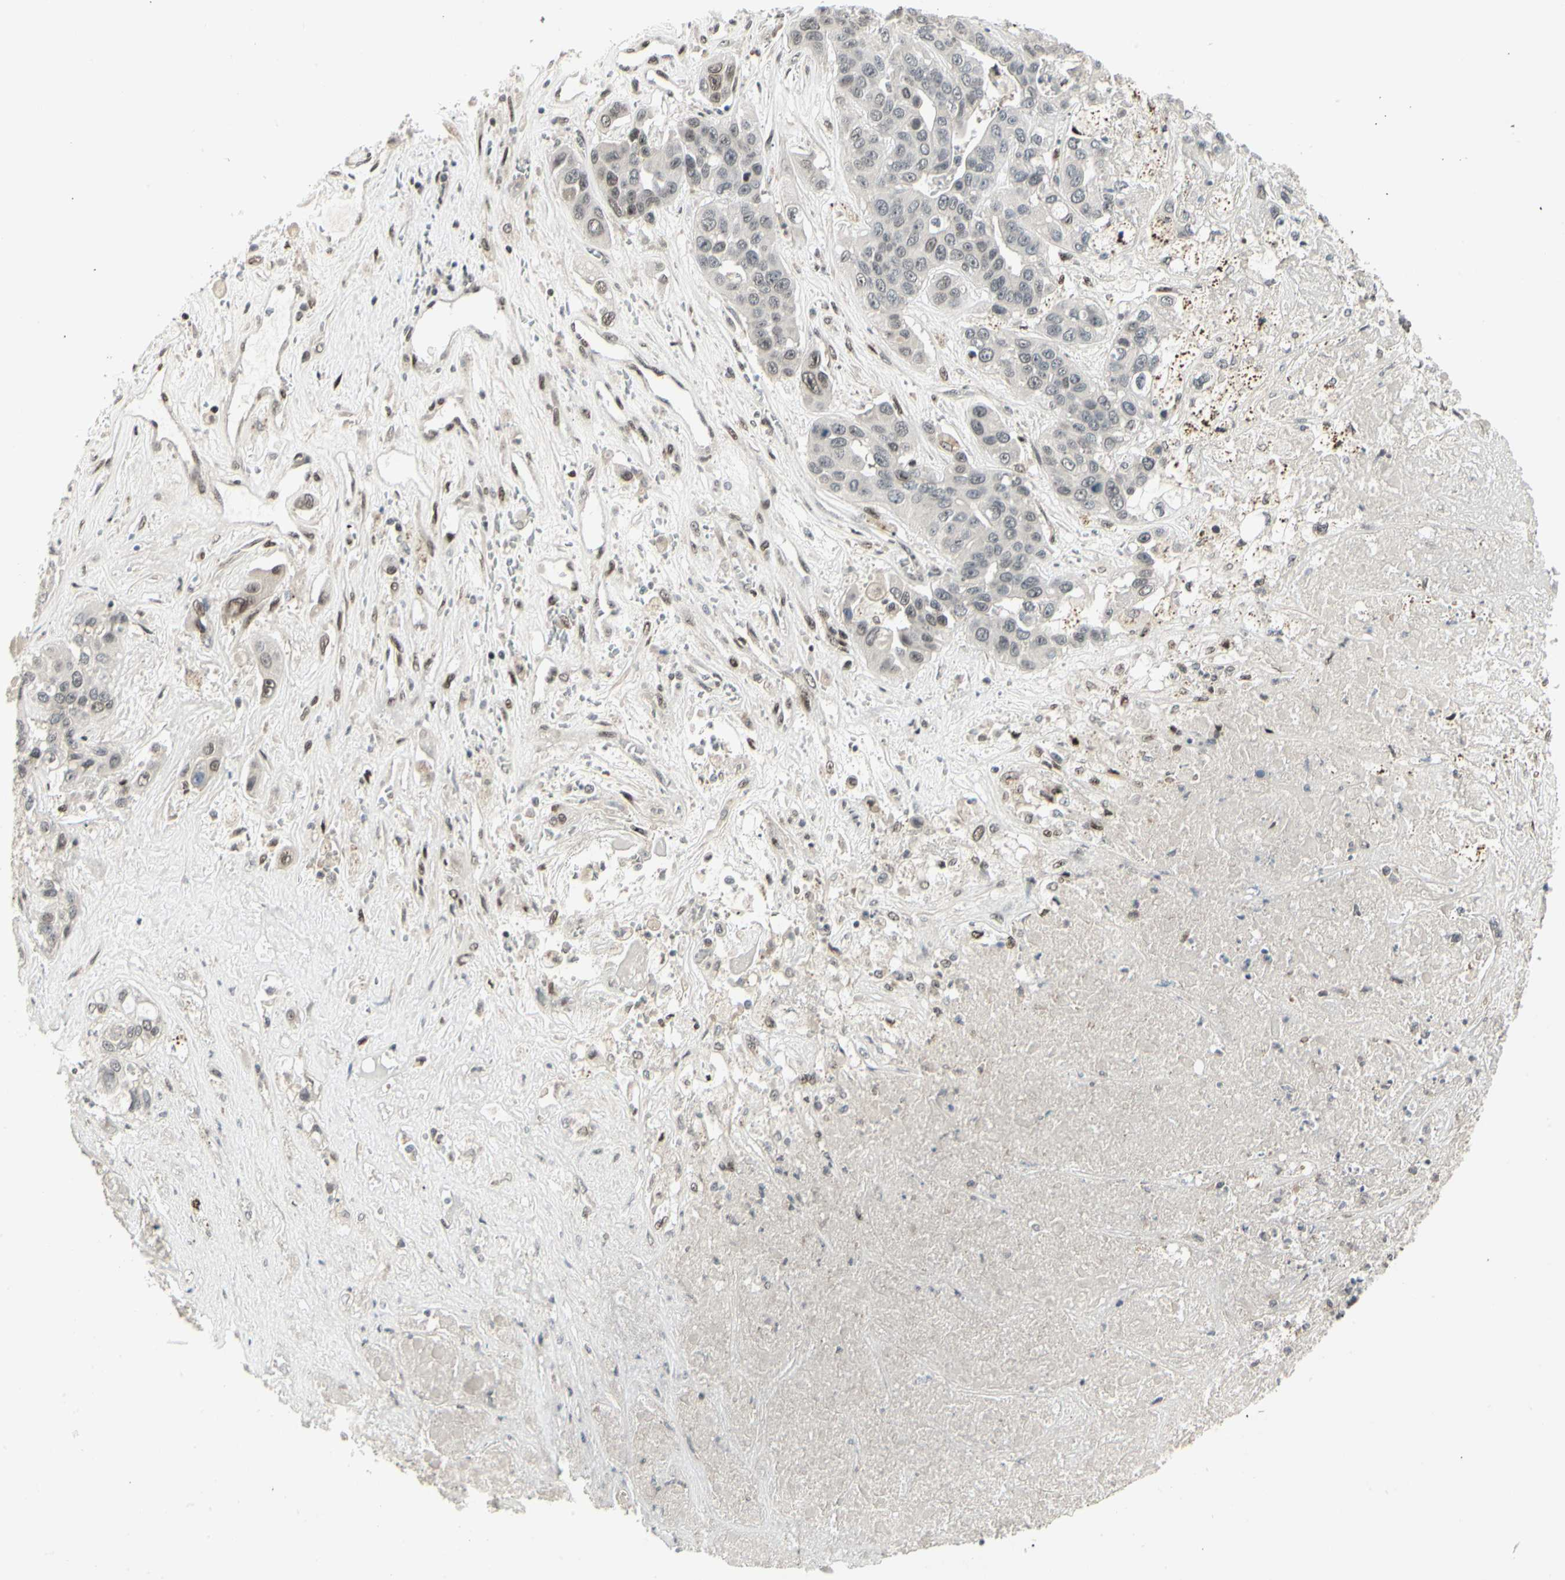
{"staining": {"intensity": "moderate", "quantity": "<25%", "location": "nuclear"}, "tissue": "liver cancer", "cell_type": "Tumor cells", "image_type": "cancer", "snomed": [{"axis": "morphology", "description": "Cholangiocarcinoma"}, {"axis": "topography", "description": "Liver"}], "caption": "High-magnification brightfield microscopy of liver cholangiocarcinoma stained with DAB (3,3'-diaminobenzidine) (brown) and counterstained with hematoxylin (blue). tumor cells exhibit moderate nuclear expression is identified in approximately<25% of cells. Using DAB (3,3'-diaminobenzidine) (brown) and hematoxylin (blue) stains, captured at high magnification using brightfield microscopy.", "gene": "FOXJ2", "patient": {"sex": "female", "age": 52}}